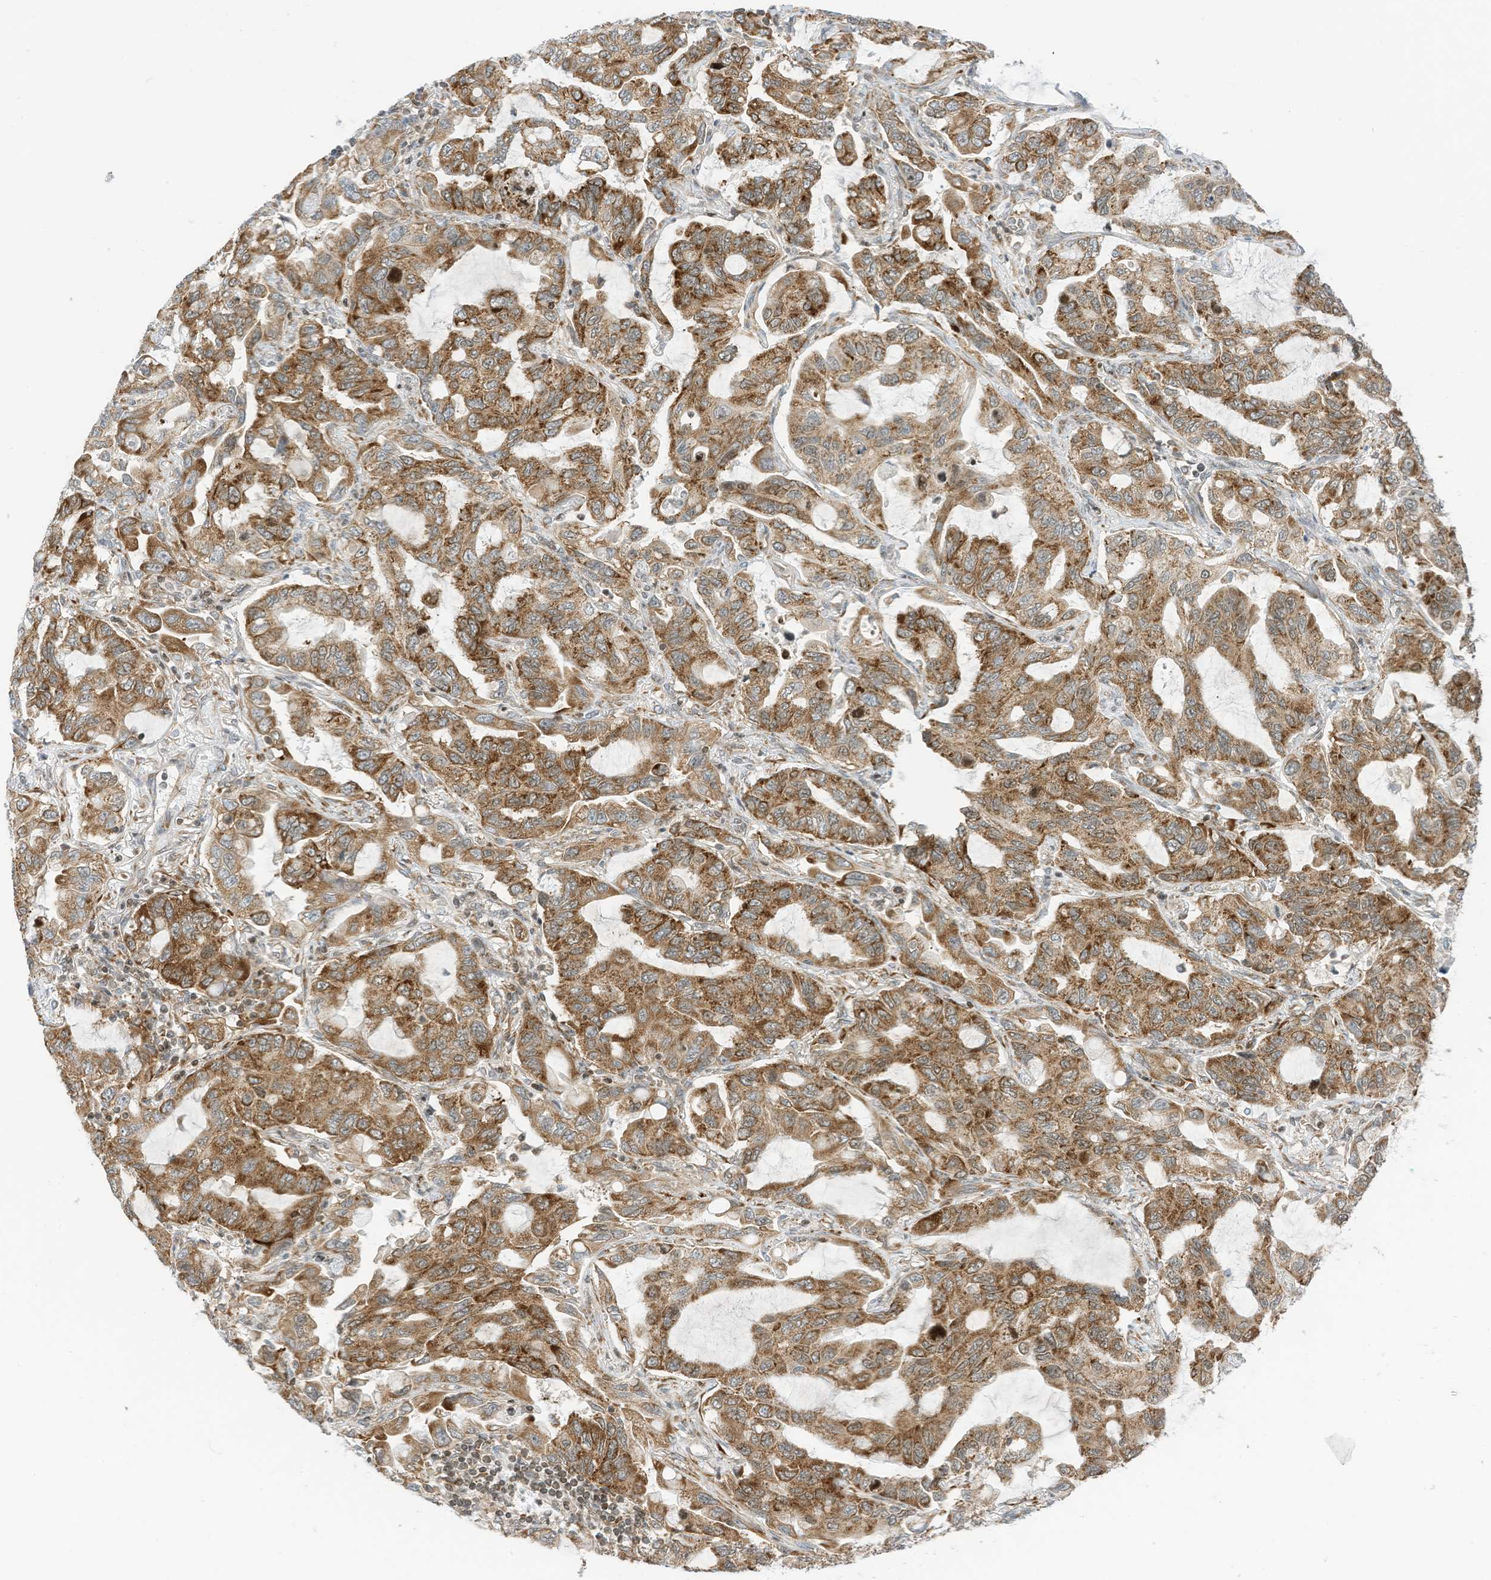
{"staining": {"intensity": "moderate", "quantity": ">75%", "location": "cytoplasmic/membranous"}, "tissue": "lung cancer", "cell_type": "Tumor cells", "image_type": "cancer", "snomed": [{"axis": "morphology", "description": "Adenocarcinoma, NOS"}, {"axis": "topography", "description": "Lung"}], "caption": "High-magnification brightfield microscopy of lung cancer (adenocarcinoma) stained with DAB (3,3'-diaminobenzidine) (brown) and counterstained with hematoxylin (blue). tumor cells exhibit moderate cytoplasmic/membranous expression is present in approximately>75% of cells.", "gene": "EDF1", "patient": {"sex": "male", "age": 64}}